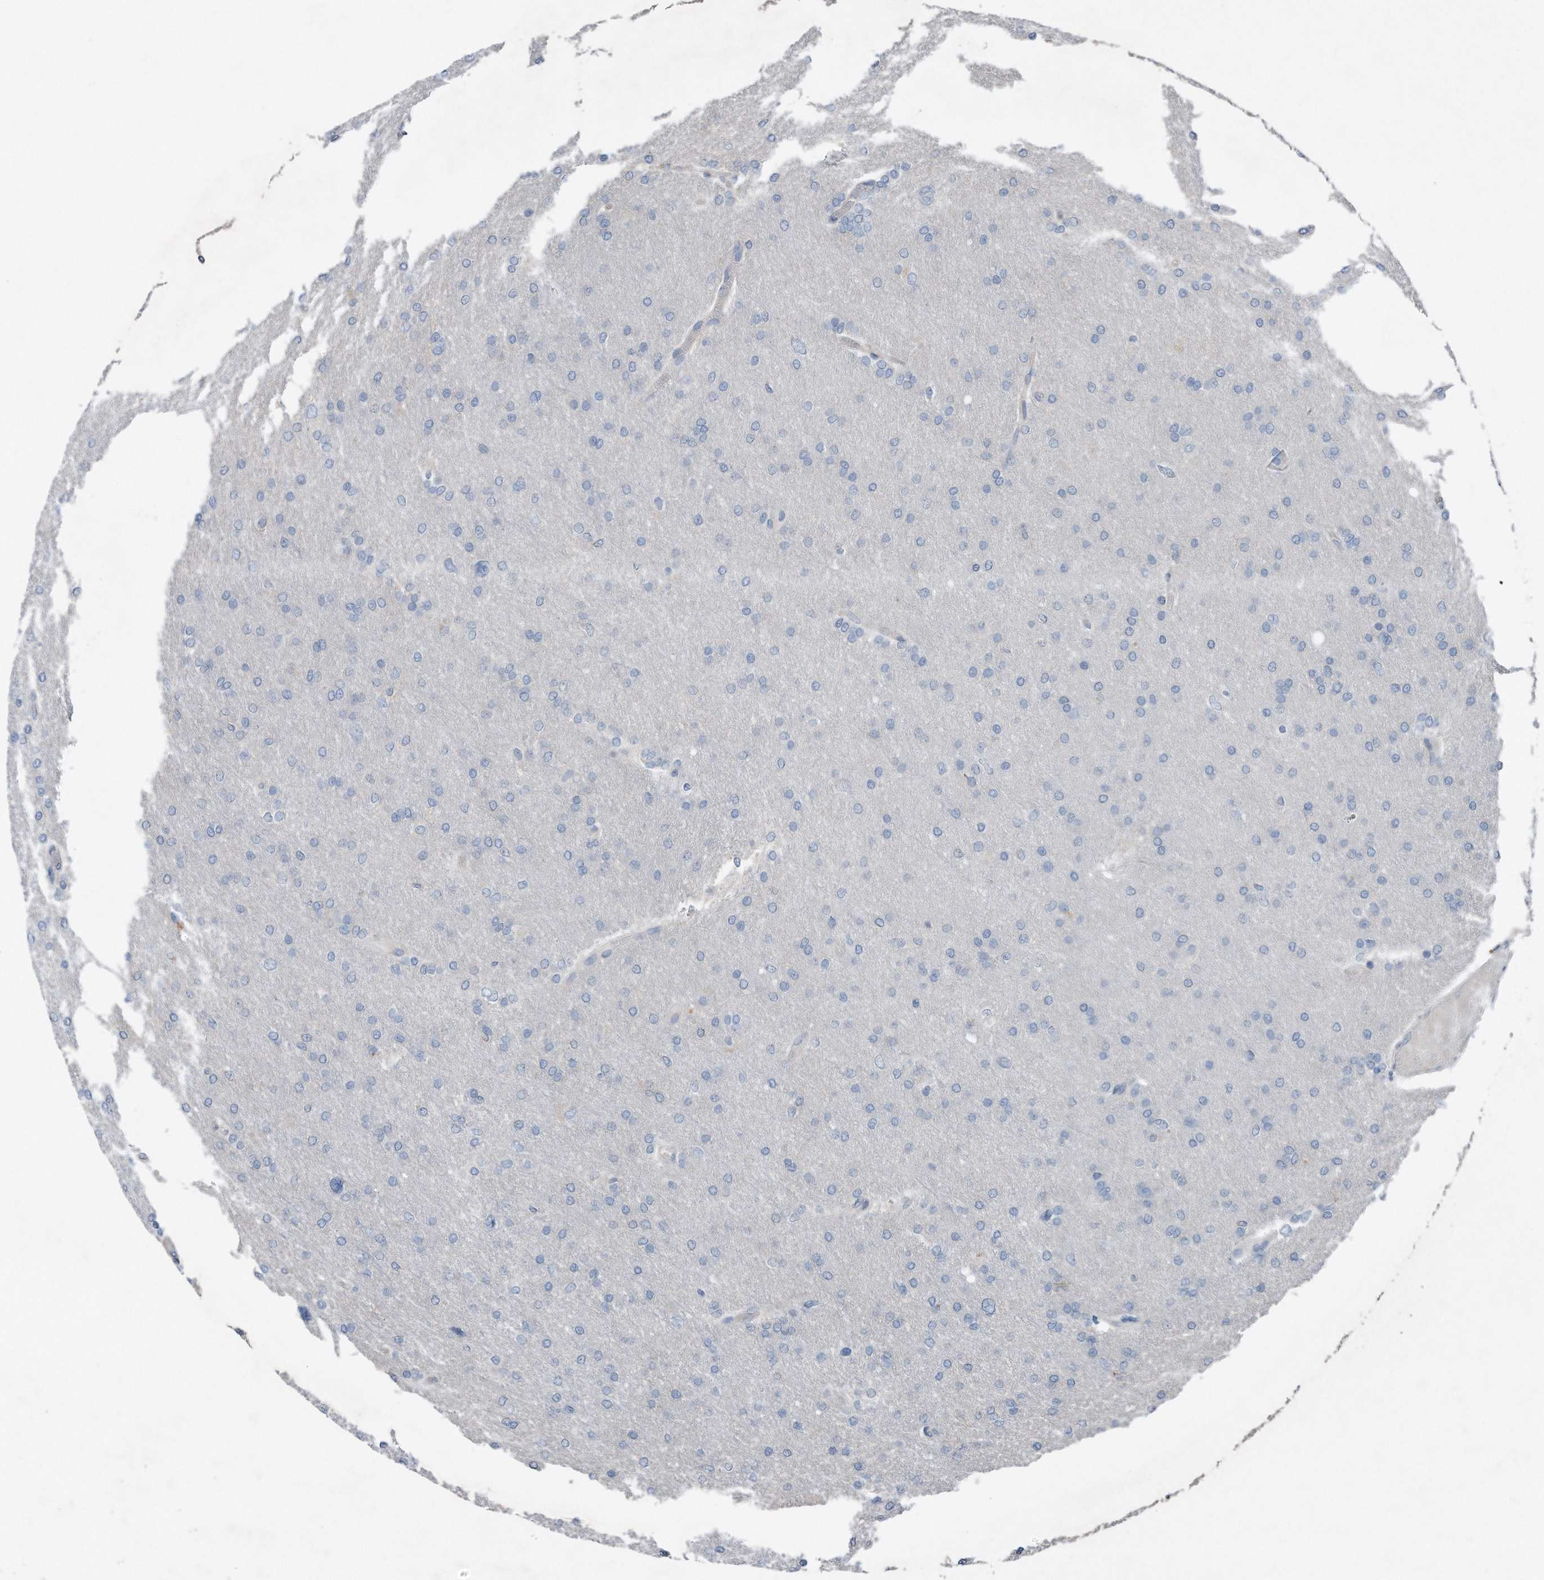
{"staining": {"intensity": "negative", "quantity": "none", "location": "none"}, "tissue": "glioma", "cell_type": "Tumor cells", "image_type": "cancer", "snomed": [{"axis": "morphology", "description": "Glioma, malignant, High grade"}, {"axis": "topography", "description": "Cerebral cortex"}], "caption": "The IHC photomicrograph has no significant expression in tumor cells of glioma tissue.", "gene": "ZNF772", "patient": {"sex": "female", "age": 36}}